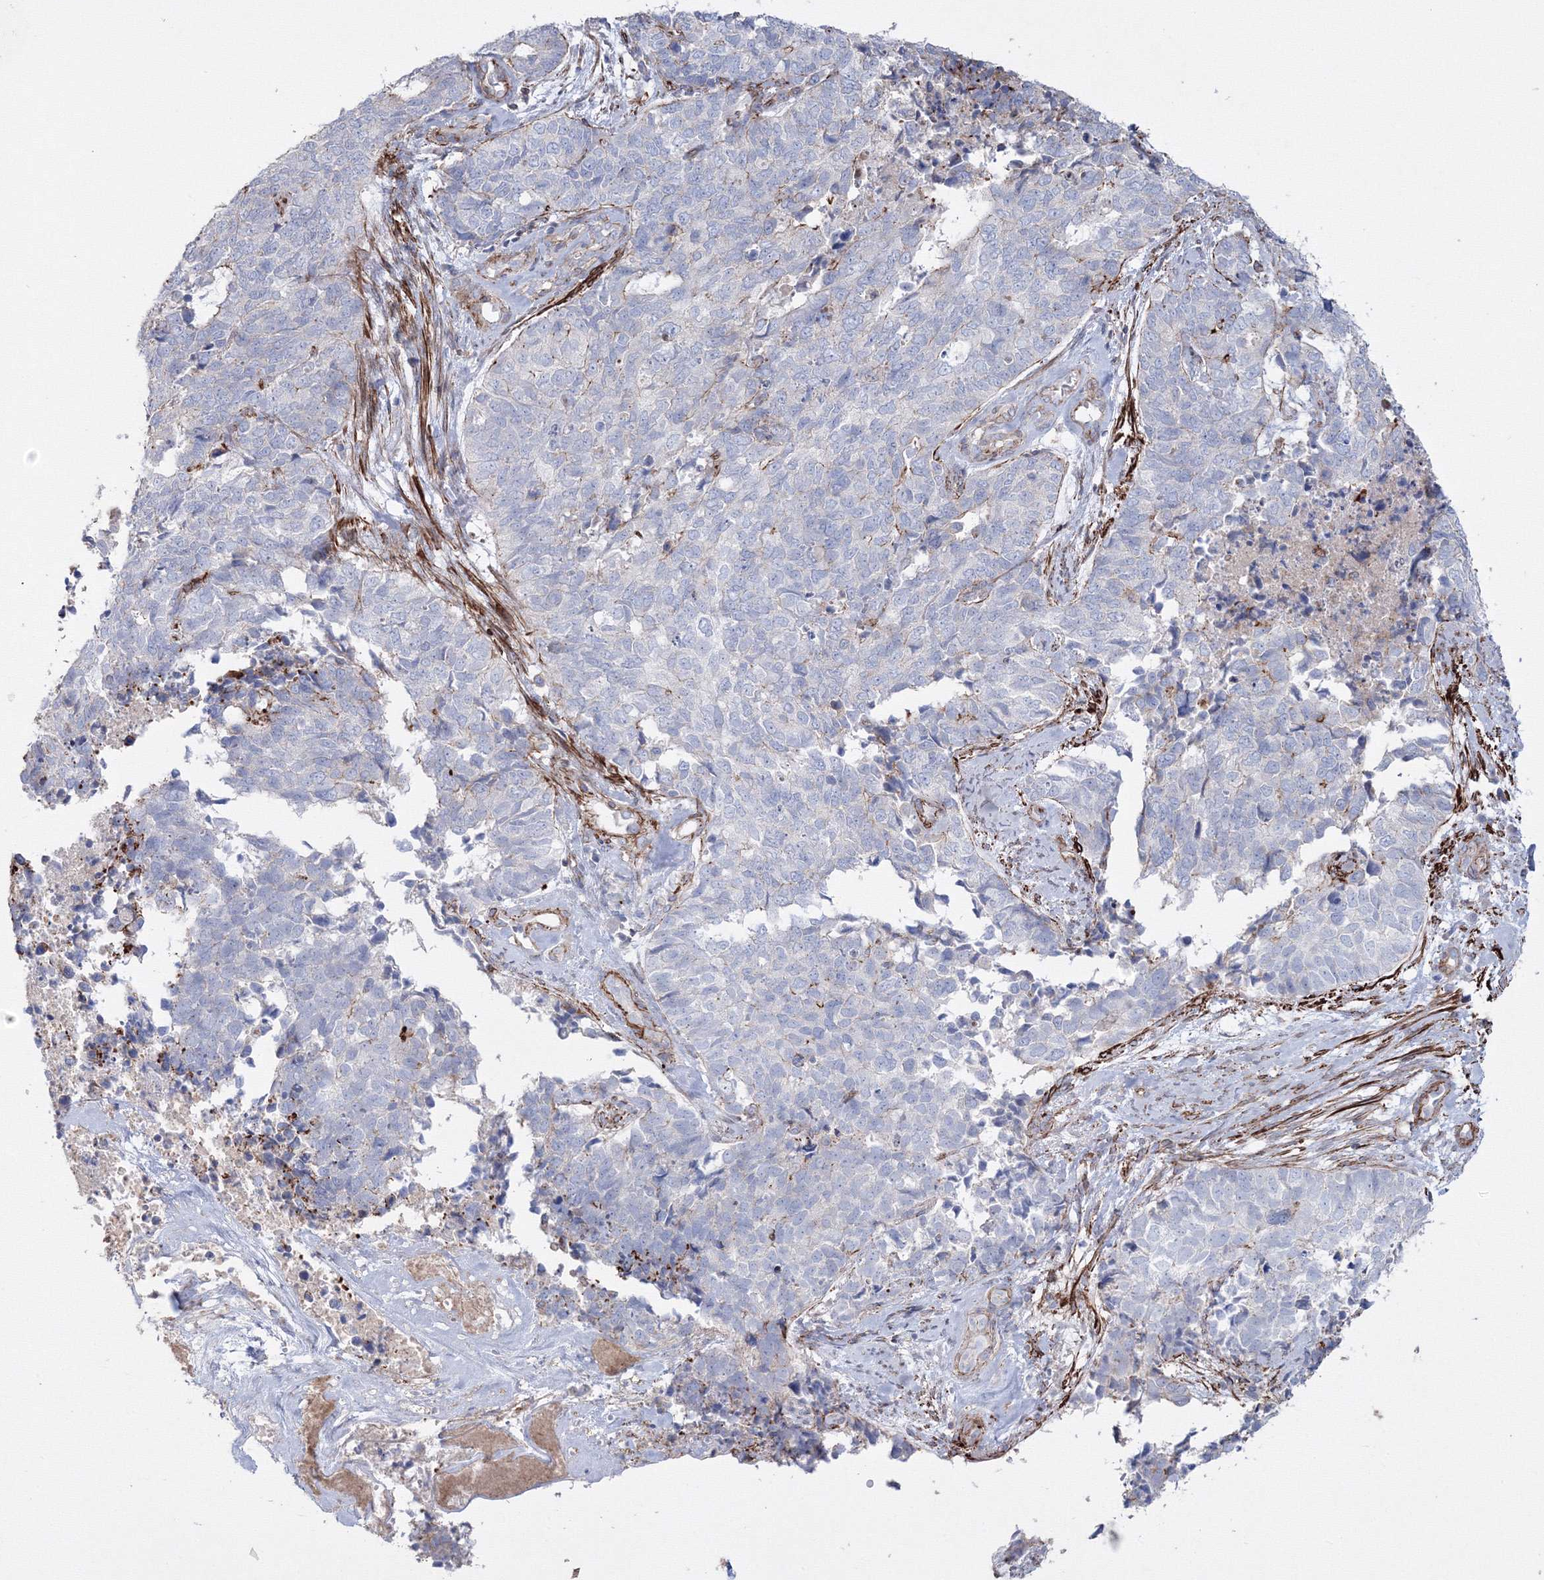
{"staining": {"intensity": "negative", "quantity": "none", "location": "none"}, "tissue": "cervical cancer", "cell_type": "Tumor cells", "image_type": "cancer", "snomed": [{"axis": "morphology", "description": "Squamous cell carcinoma, NOS"}, {"axis": "topography", "description": "Cervix"}], "caption": "Tumor cells show no significant protein expression in cervical cancer (squamous cell carcinoma).", "gene": "GPR82", "patient": {"sex": "female", "age": 63}}